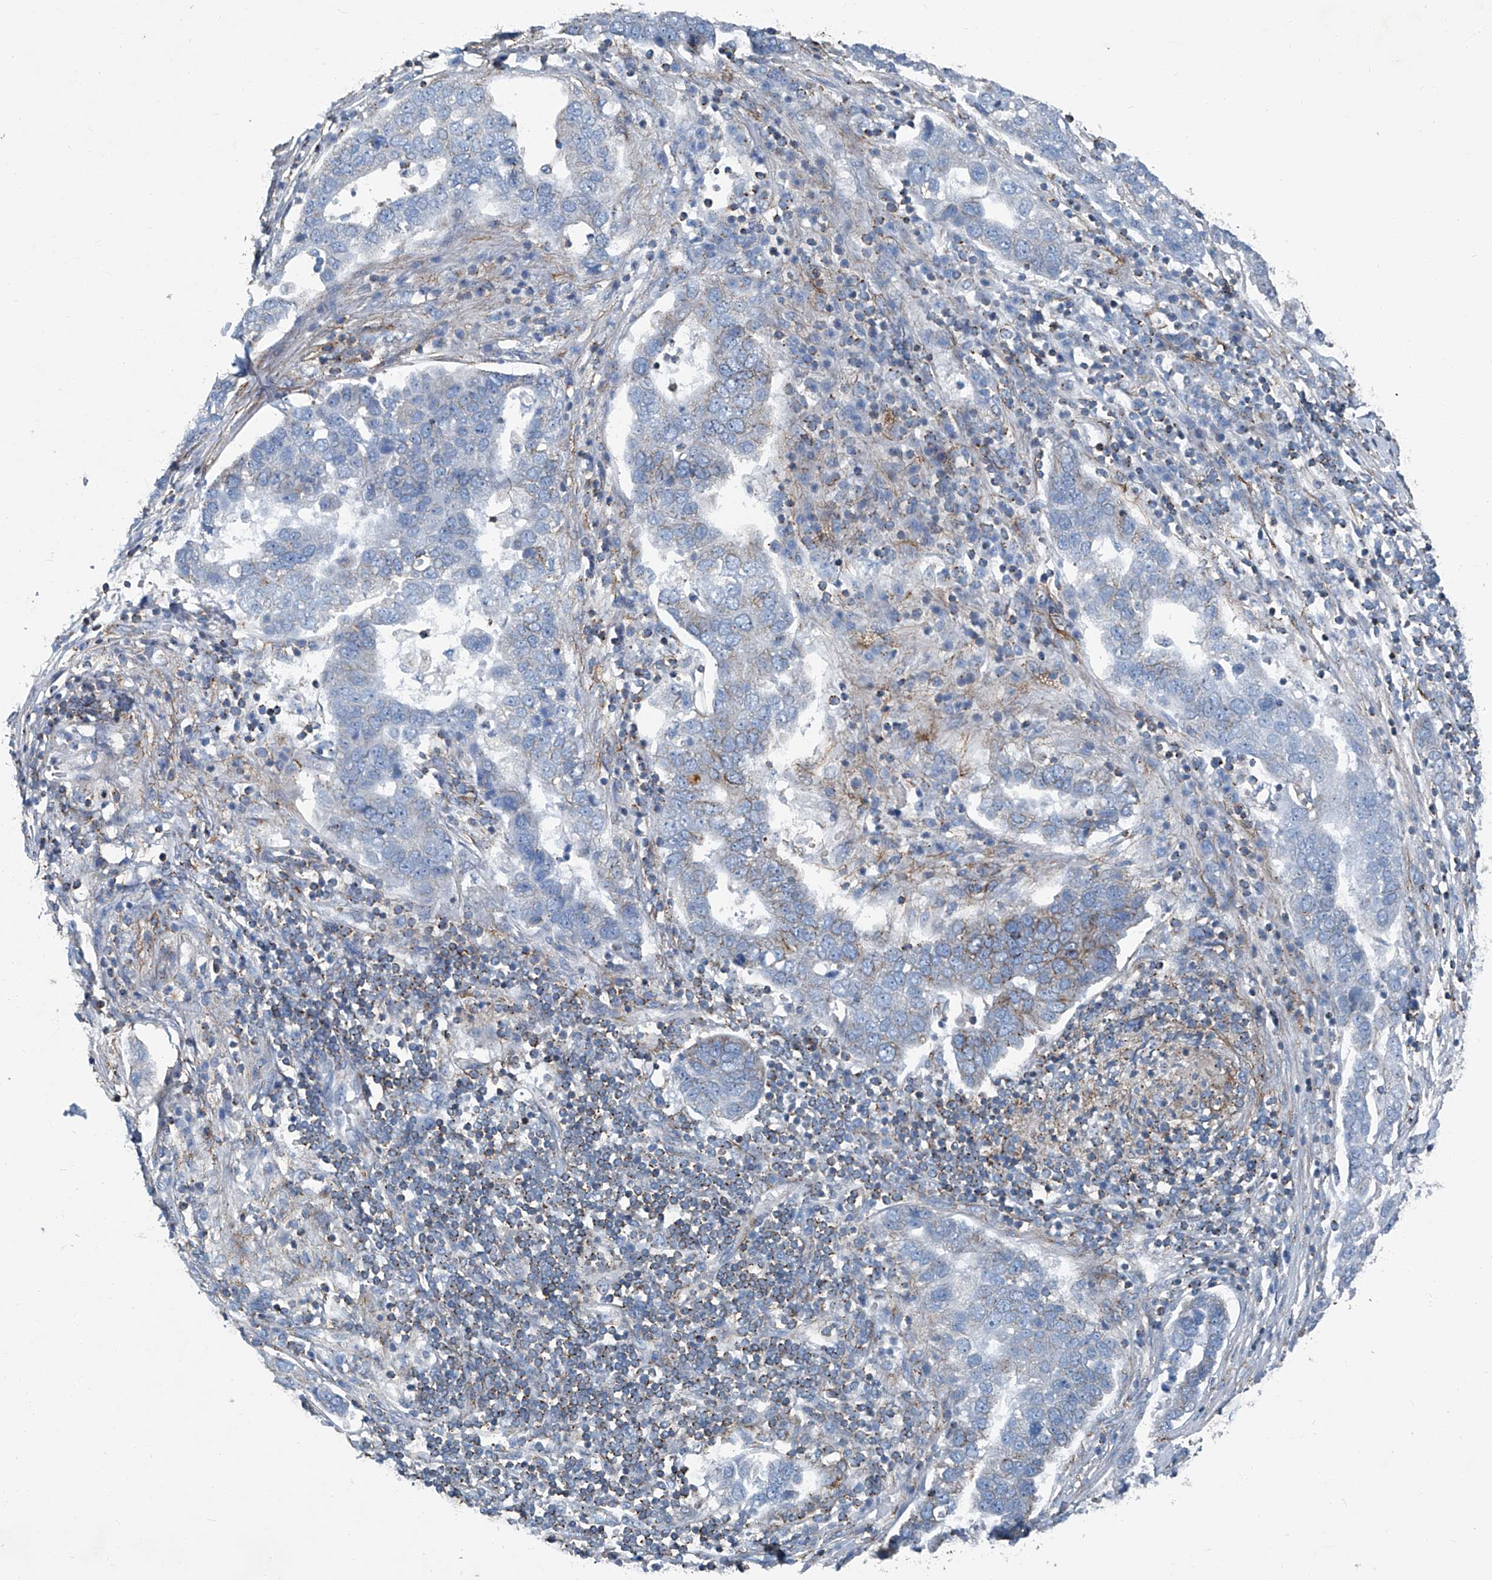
{"staining": {"intensity": "negative", "quantity": "none", "location": "none"}, "tissue": "pancreatic cancer", "cell_type": "Tumor cells", "image_type": "cancer", "snomed": [{"axis": "morphology", "description": "Adenocarcinoma, NOS"}, {"axis": "topography", "description": "Pancreas"}], "caption": "DAB (3,3'-diaminobenzidine) immunohistochemical staining of adenocarcinoma (pancreatic) displays no significant positivity in tumor cells.", "gene": "SEPTIN7", "patient": {"sex": "female", "age": 61}}